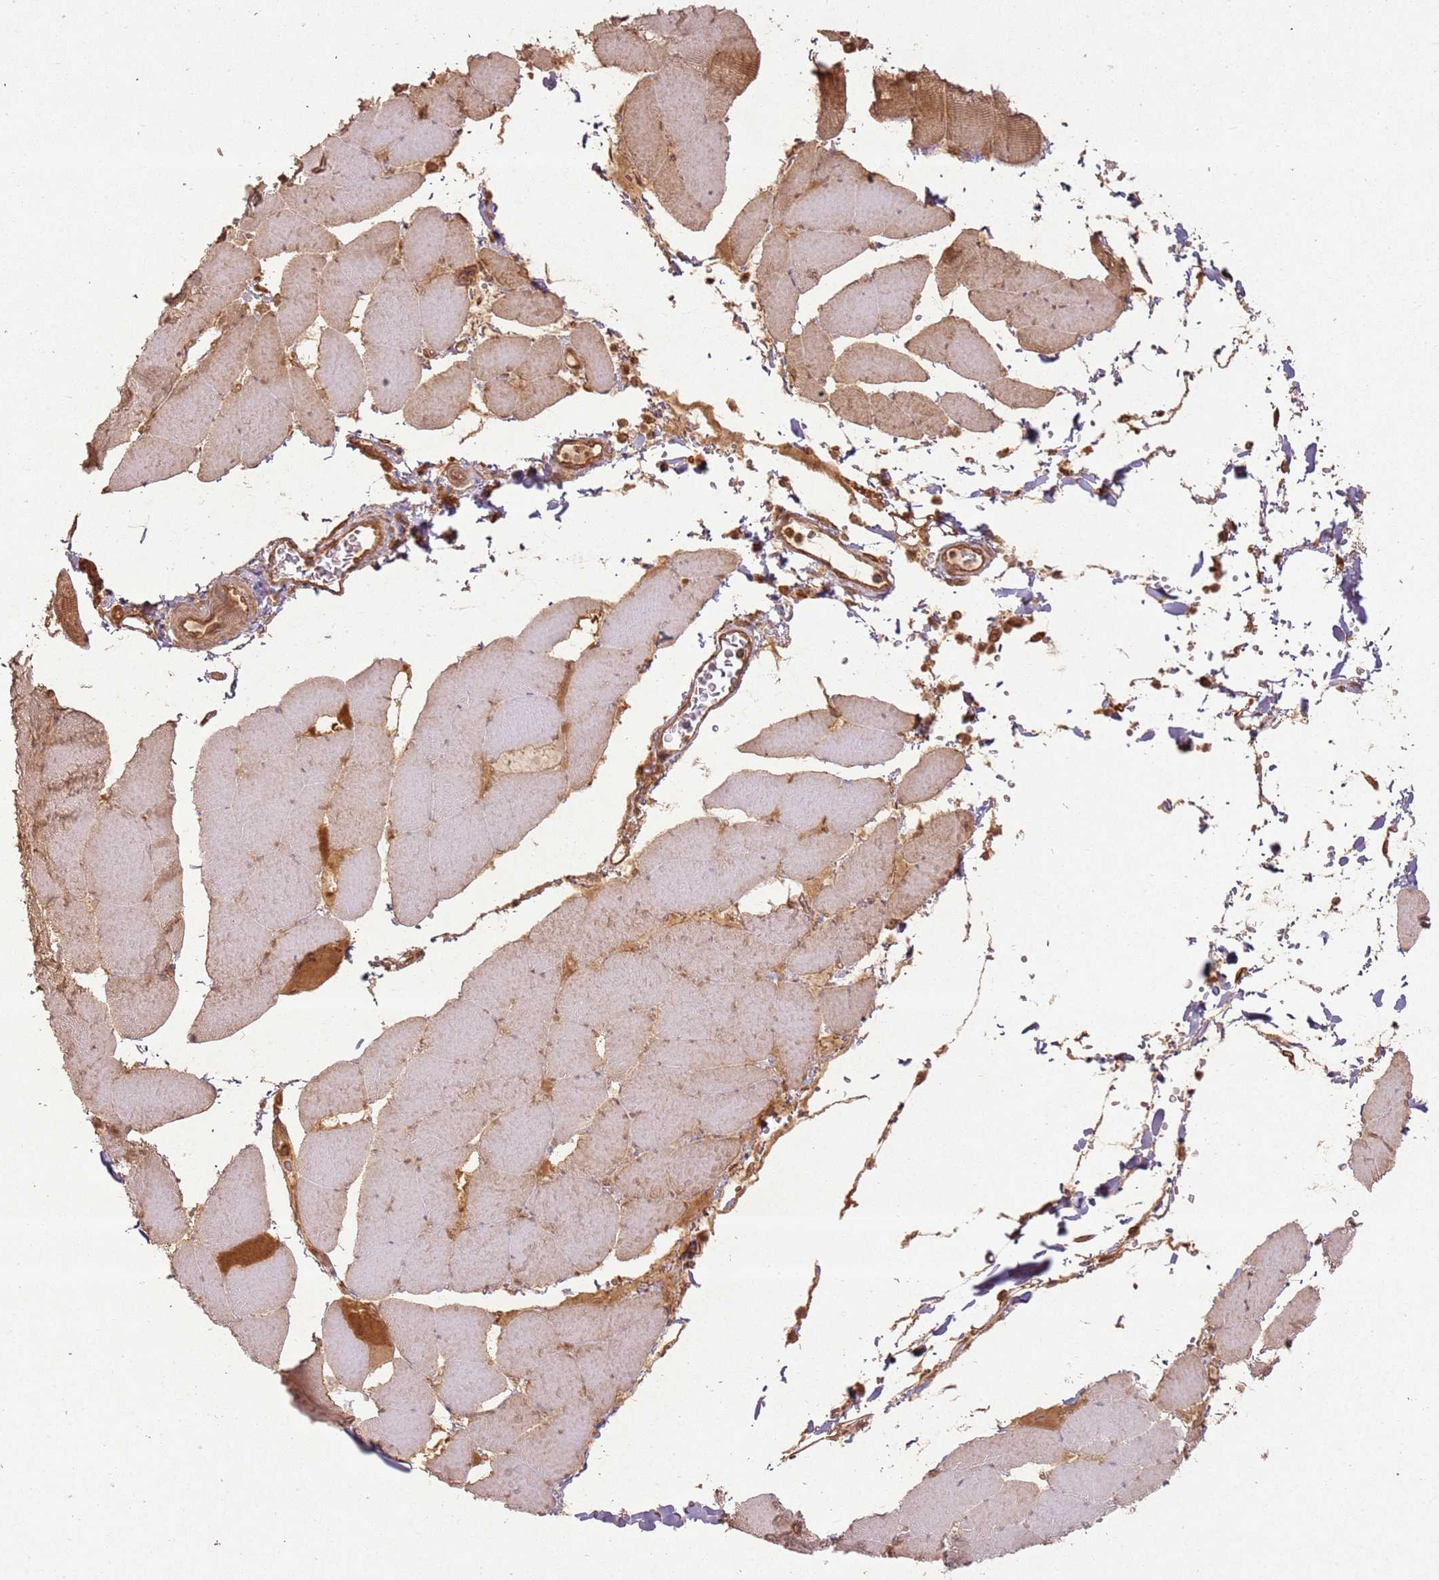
{"staining": {"intensity": "weak", "quantity": "25%-75%", "location": "cytoplasmic/membranous"}, "tissue": "skeletal muscle", "cell_type": "Myocytes", "image_type": "normal", "snomed": [{"axis": "morphology", "description": "Normal tissue, NOS"}, {"axis": "topography", "description": "Skeletal muscle"}, {"axis": "topography", "description": "Head-Neck"}], "caption": "Normal skeletal muscle exhibits weak cytoplasmic/membranous expression in about 25%-75% of myocytes, visualized by immunohistochemistry.", "gene": "ZNF776", "patient": {"sex": "male", "age": 66}}